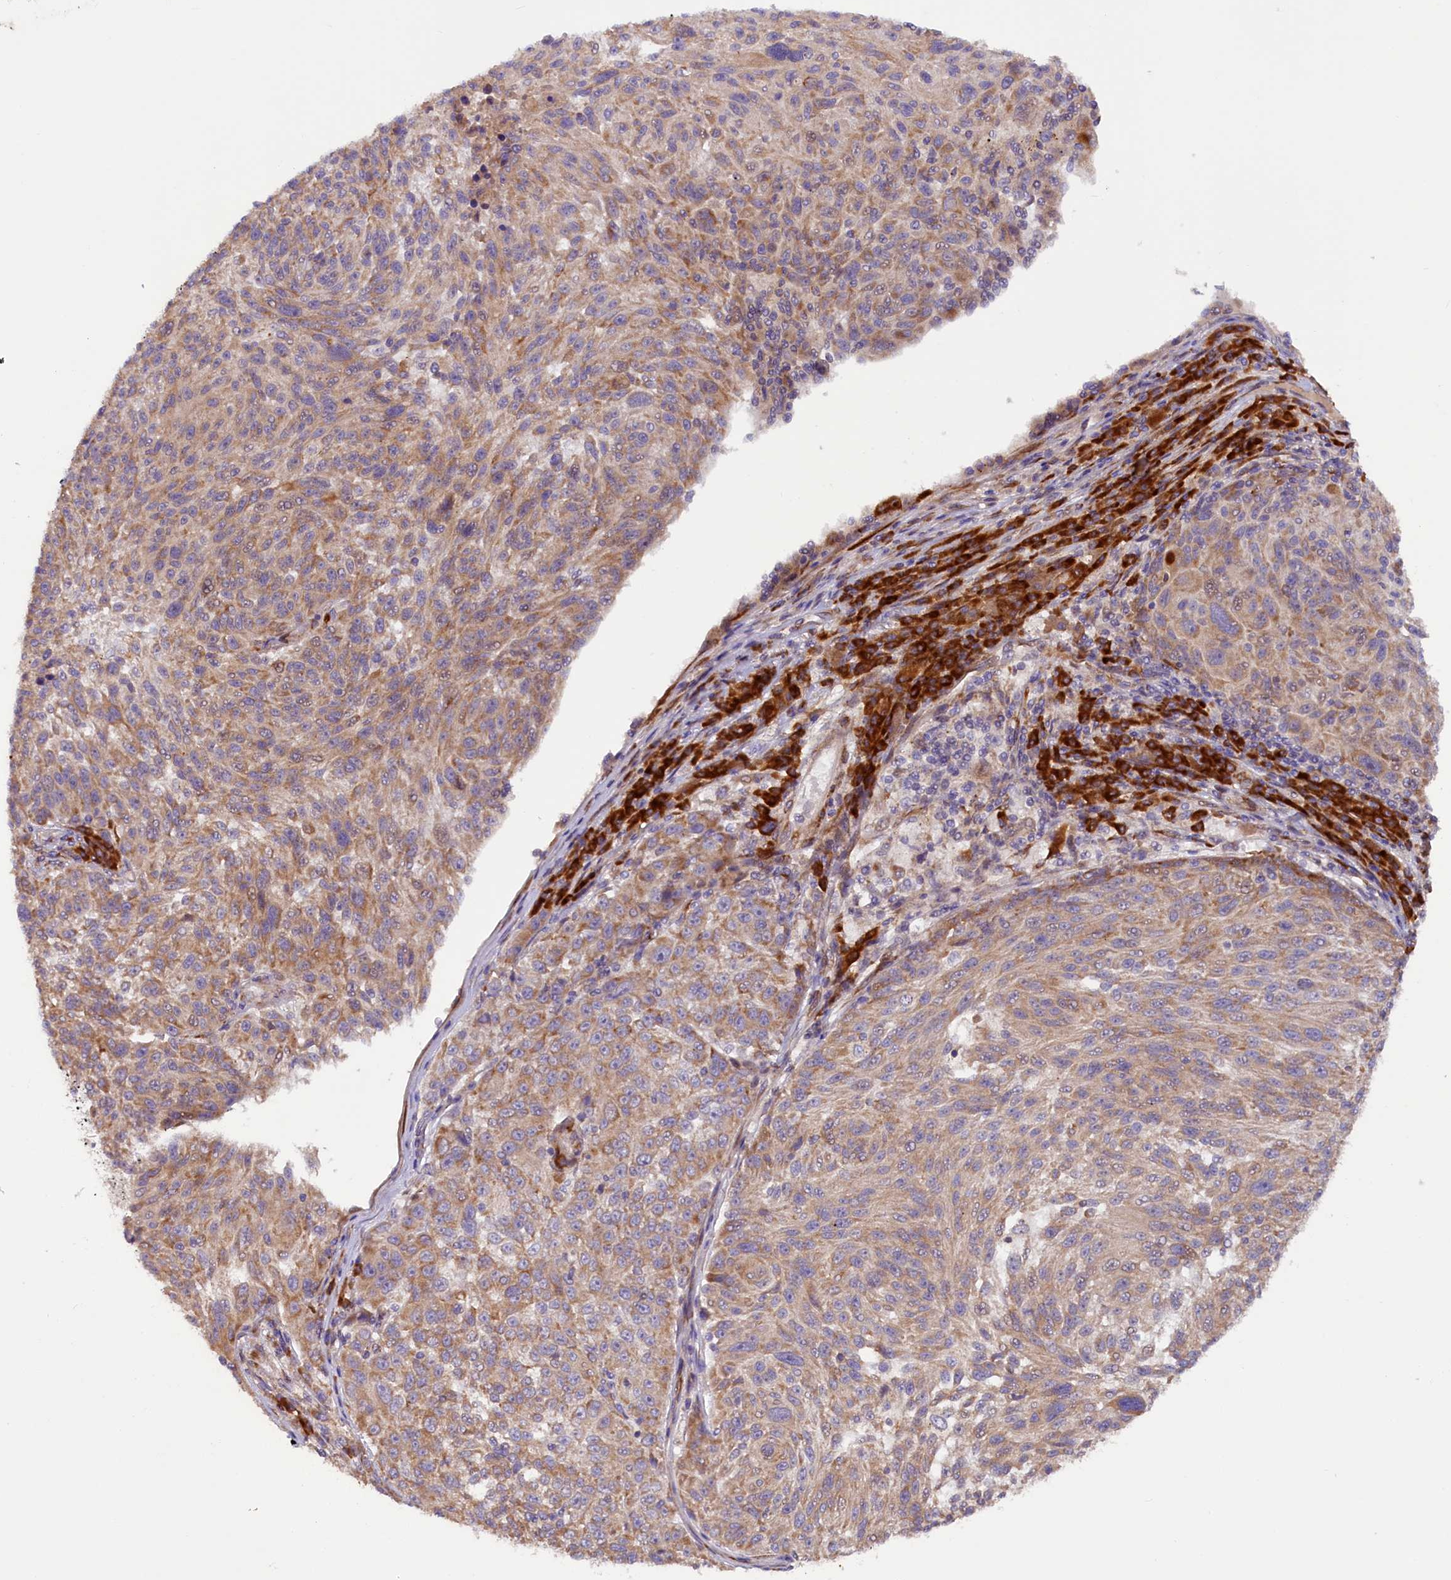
{"staining": {"intensity": "moderate", "quantity": ">75%", "location": "cytoplasmic/membranous"}, "tissue": "melanoma", "cell_type": "Tumor cells", "image_type": "cancer", "snomed": [{"axis": "morphology", "description": "Malignant melanoma, NOS"}, {"axis": "topography", "description": "Skin"}], "caption": "An image of melanoma stained for a protein demonstrates moderate cytoplasmic/membranous brown staining in tumor cells.", "gene": "SSC5D", "patient": {"sex": "male", "age": 53}}